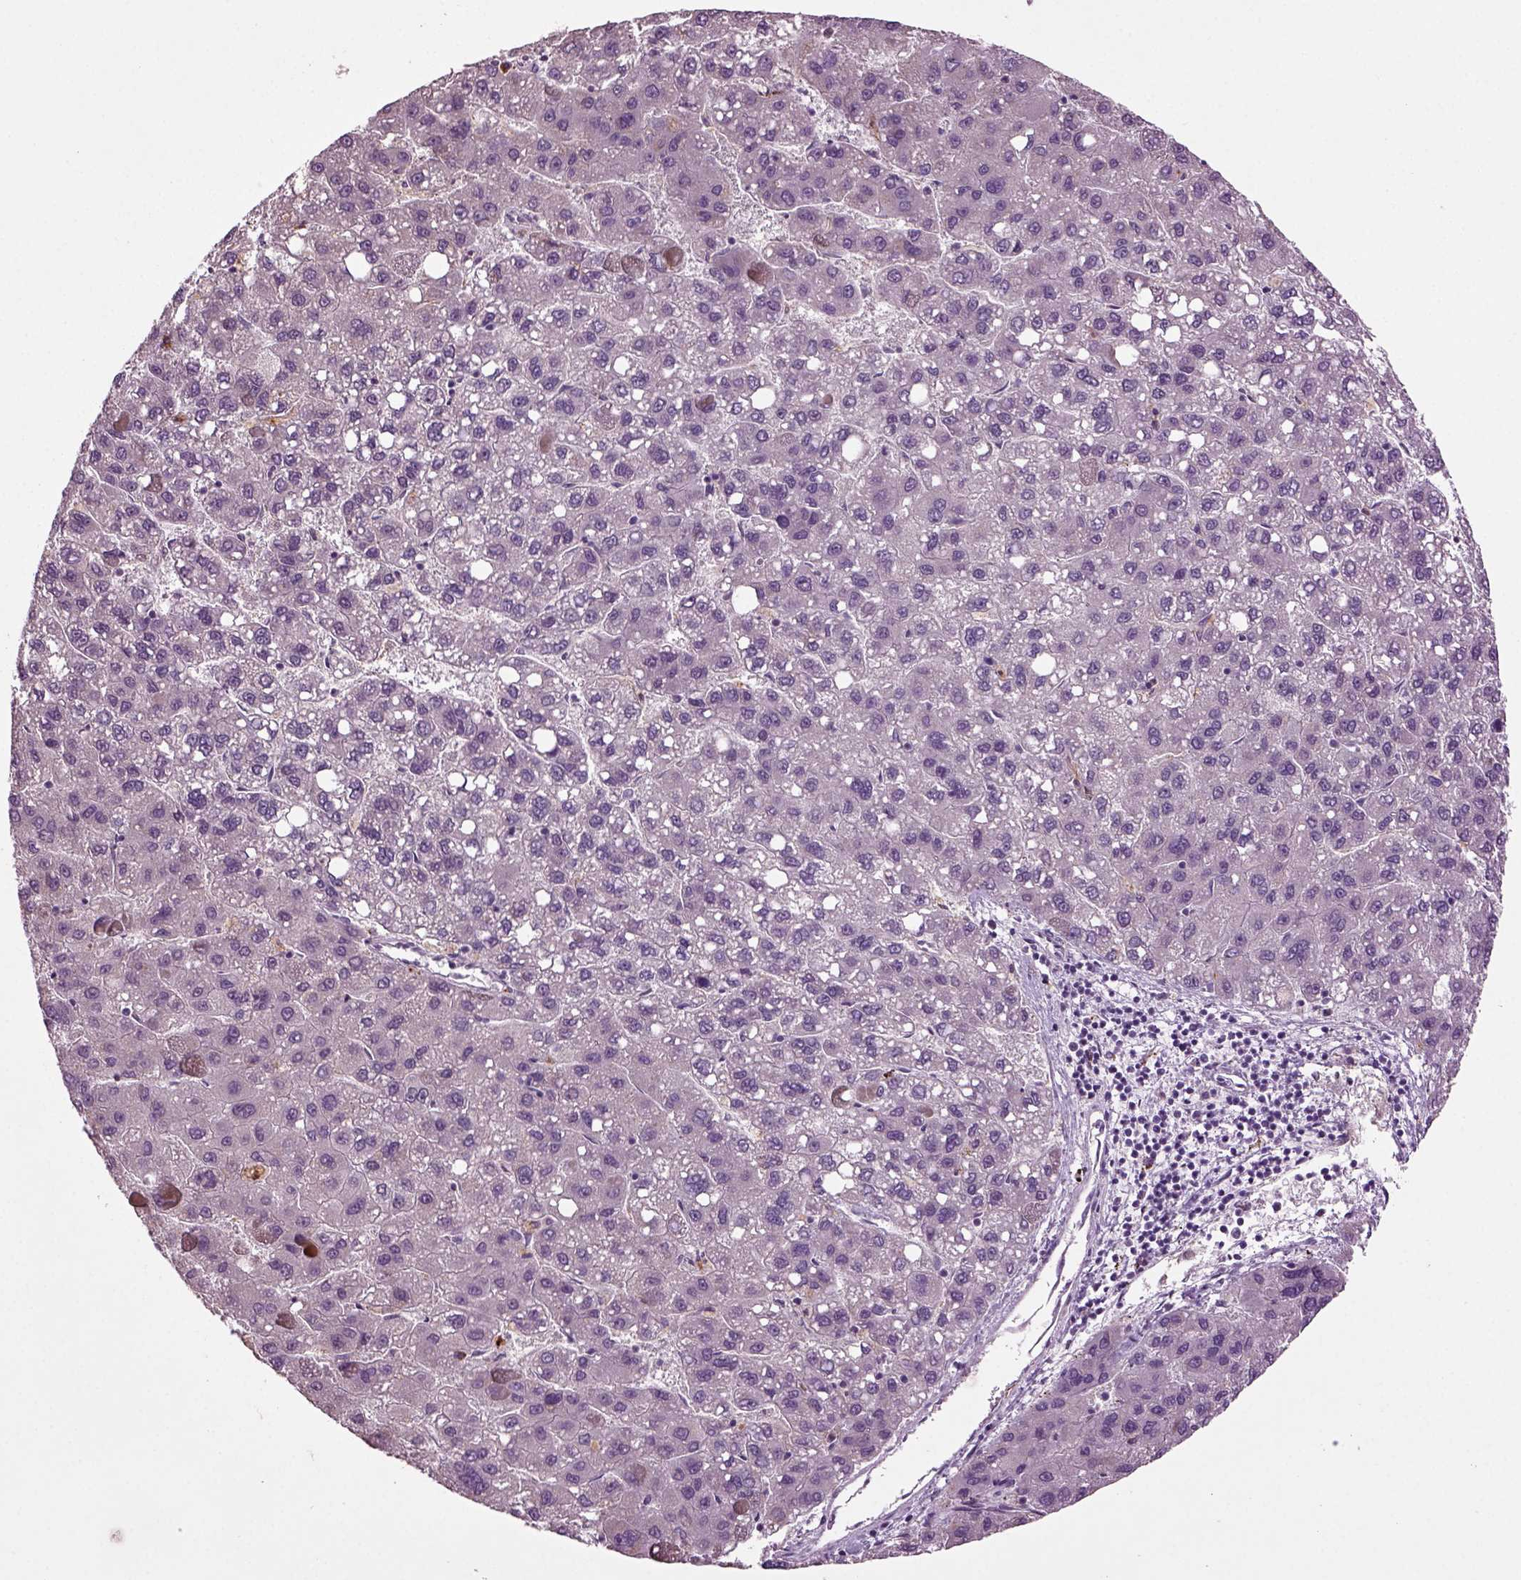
{"staining": {"intensity": "negative", "quantity": "none", "location": "none"}, "tissue": "liver cancer", "cell_type": "Tumor cells", "image_type": "cancer", "snomed": [{"axis": "morphology", "description": "Carcinoma, Hepatocellular, NOS"}, {"axis": "topography", "description": "Liver"}], "caption": "This is a histopathology image of IHC staining of hepatocellular carcinoma (liver), which shows no positivity in tumor cells.", "gene": "SLC17A6", "patient": {"sex": "female", "age": 82}}